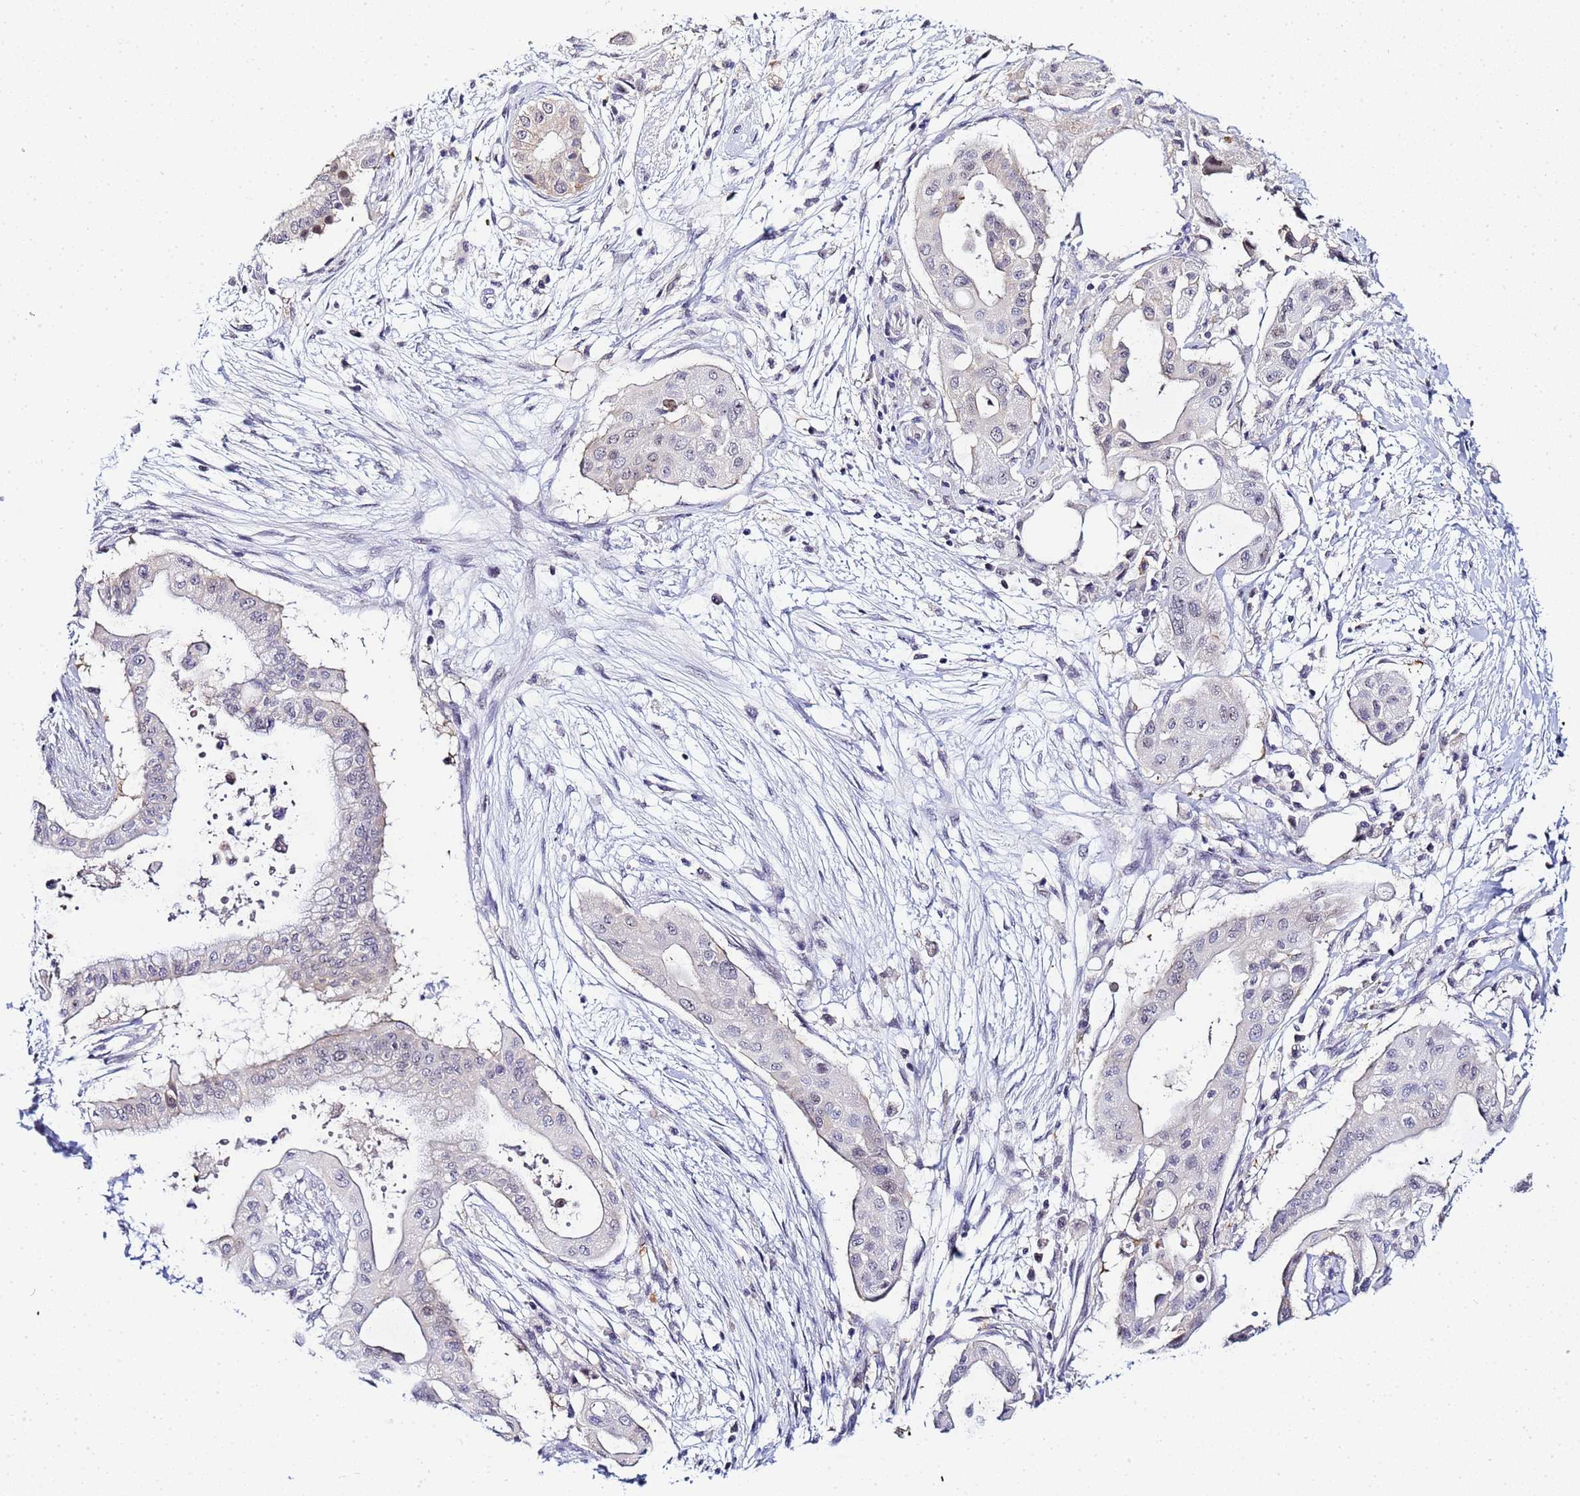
{"staining": {"intensity": "negative", "quantity": "none", "location": "none"}, "tissue": "pancreatic cancer", "cell_type": "Tumor cells", "image_type": "cancer", "snomed": [{"axis": "morphology", "description": "Adenocarcinoma, NOS"}, {"axis": "topography", "description": "Pancreas"}], "caption": "The photomicrograph demonstrates no staining of tumor cells in pancreatic cancer.", "gene": "ACTL6B", "patient": {"sex": "male", "age": 68}}